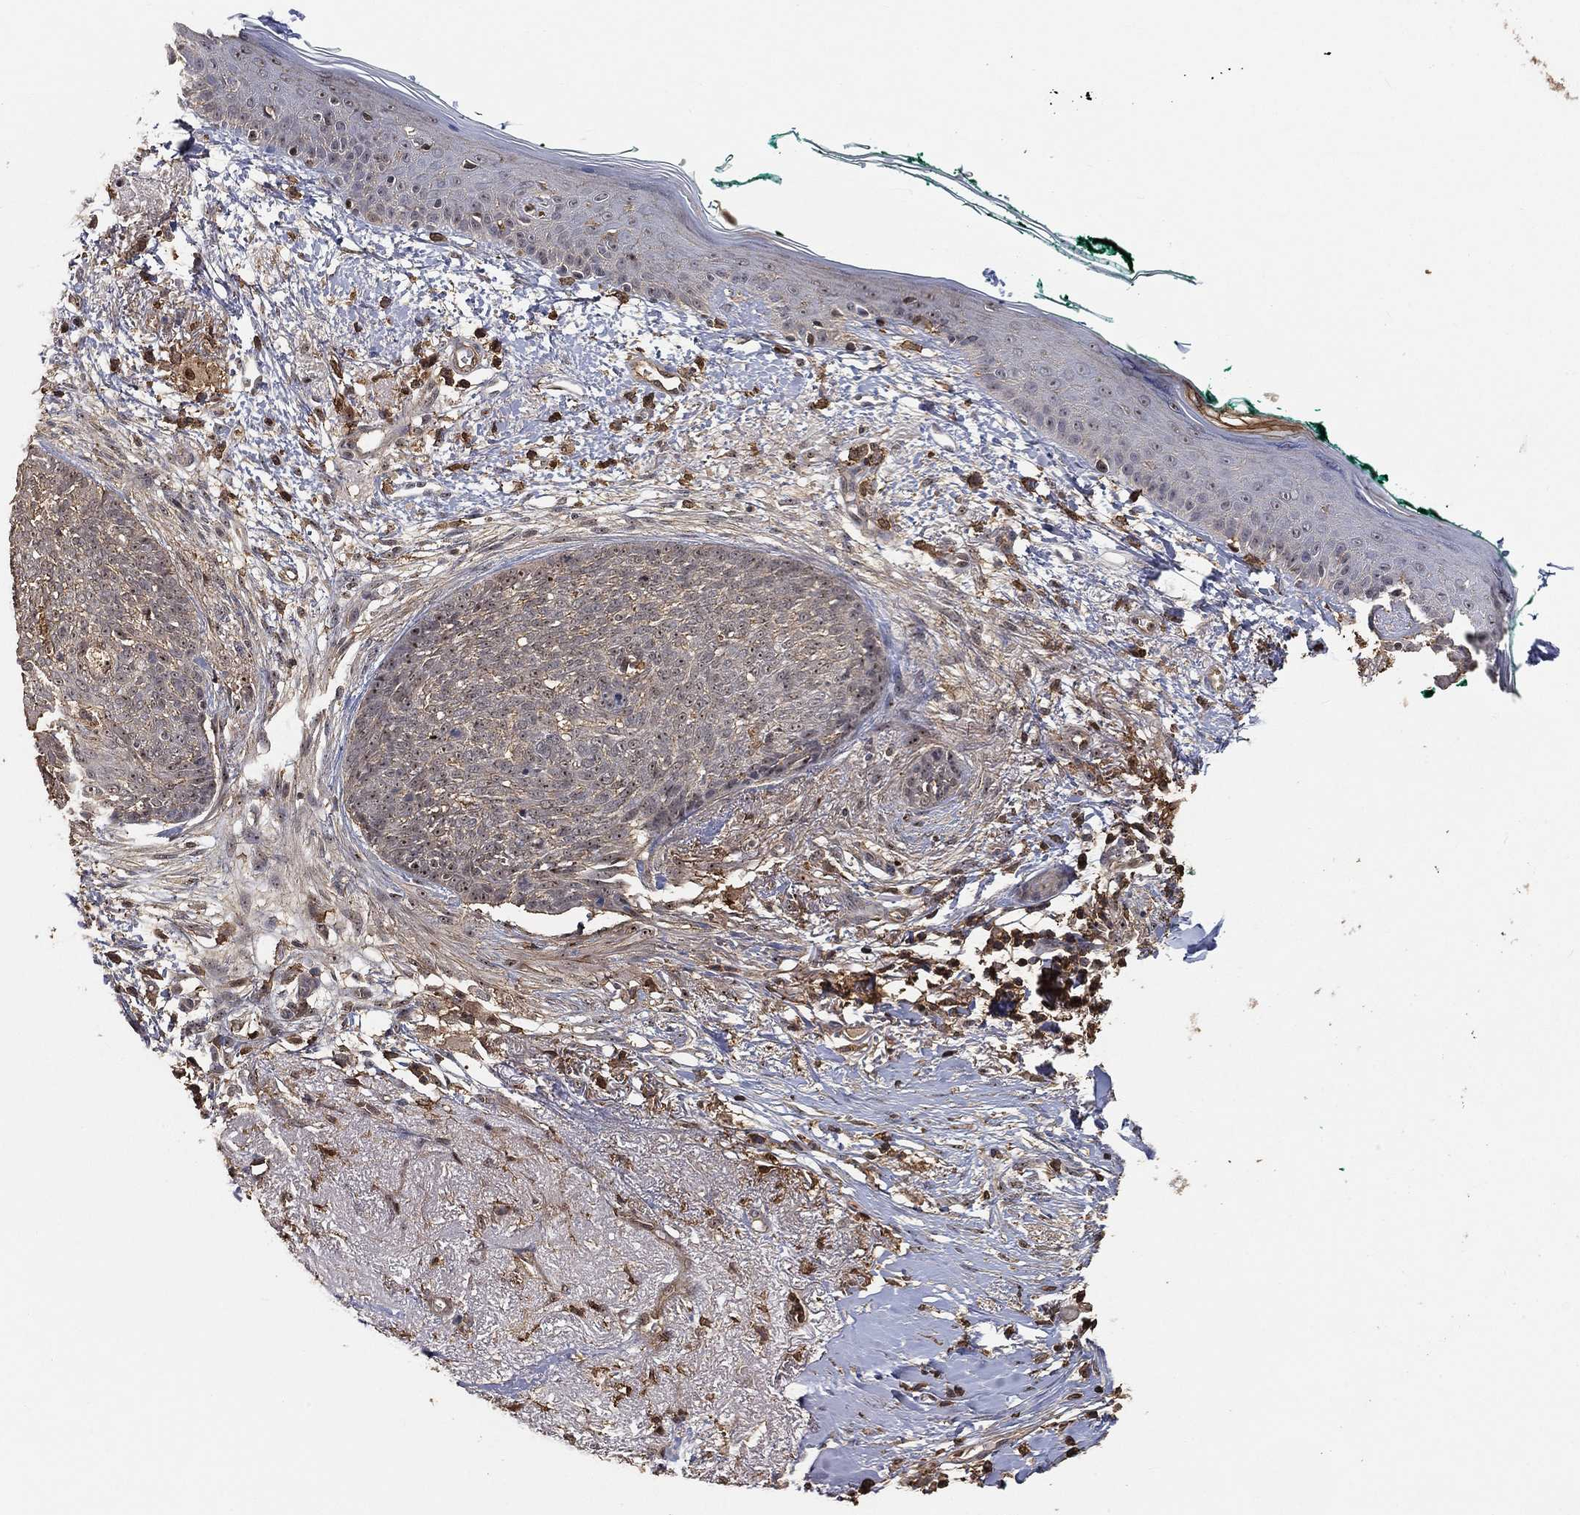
{"staining": {"intensity": "negative", "quantity": "none", "location": "none"}, "tissue": "skin cancer", "cell_type": "Tumor cells", "image_type": "cancer", "snomed": [{"axis": "morphology", "description": "Normal tissue, NOS"}, {"axis": "morphology", "description": "Basal cell carcinoma"}, {"axis": "topography", "description": "Skin"}], "caption": "Photomicrograph shows no protein positivity in tumor cells of skin cancer (basal cell carcinoma) tissue. The staining is performed using DAB brown chromogen with nuclei counter-stained in using hematoxylin.", "gene": "CRYL1", "patient": {"sex": "male", "age": 84}}